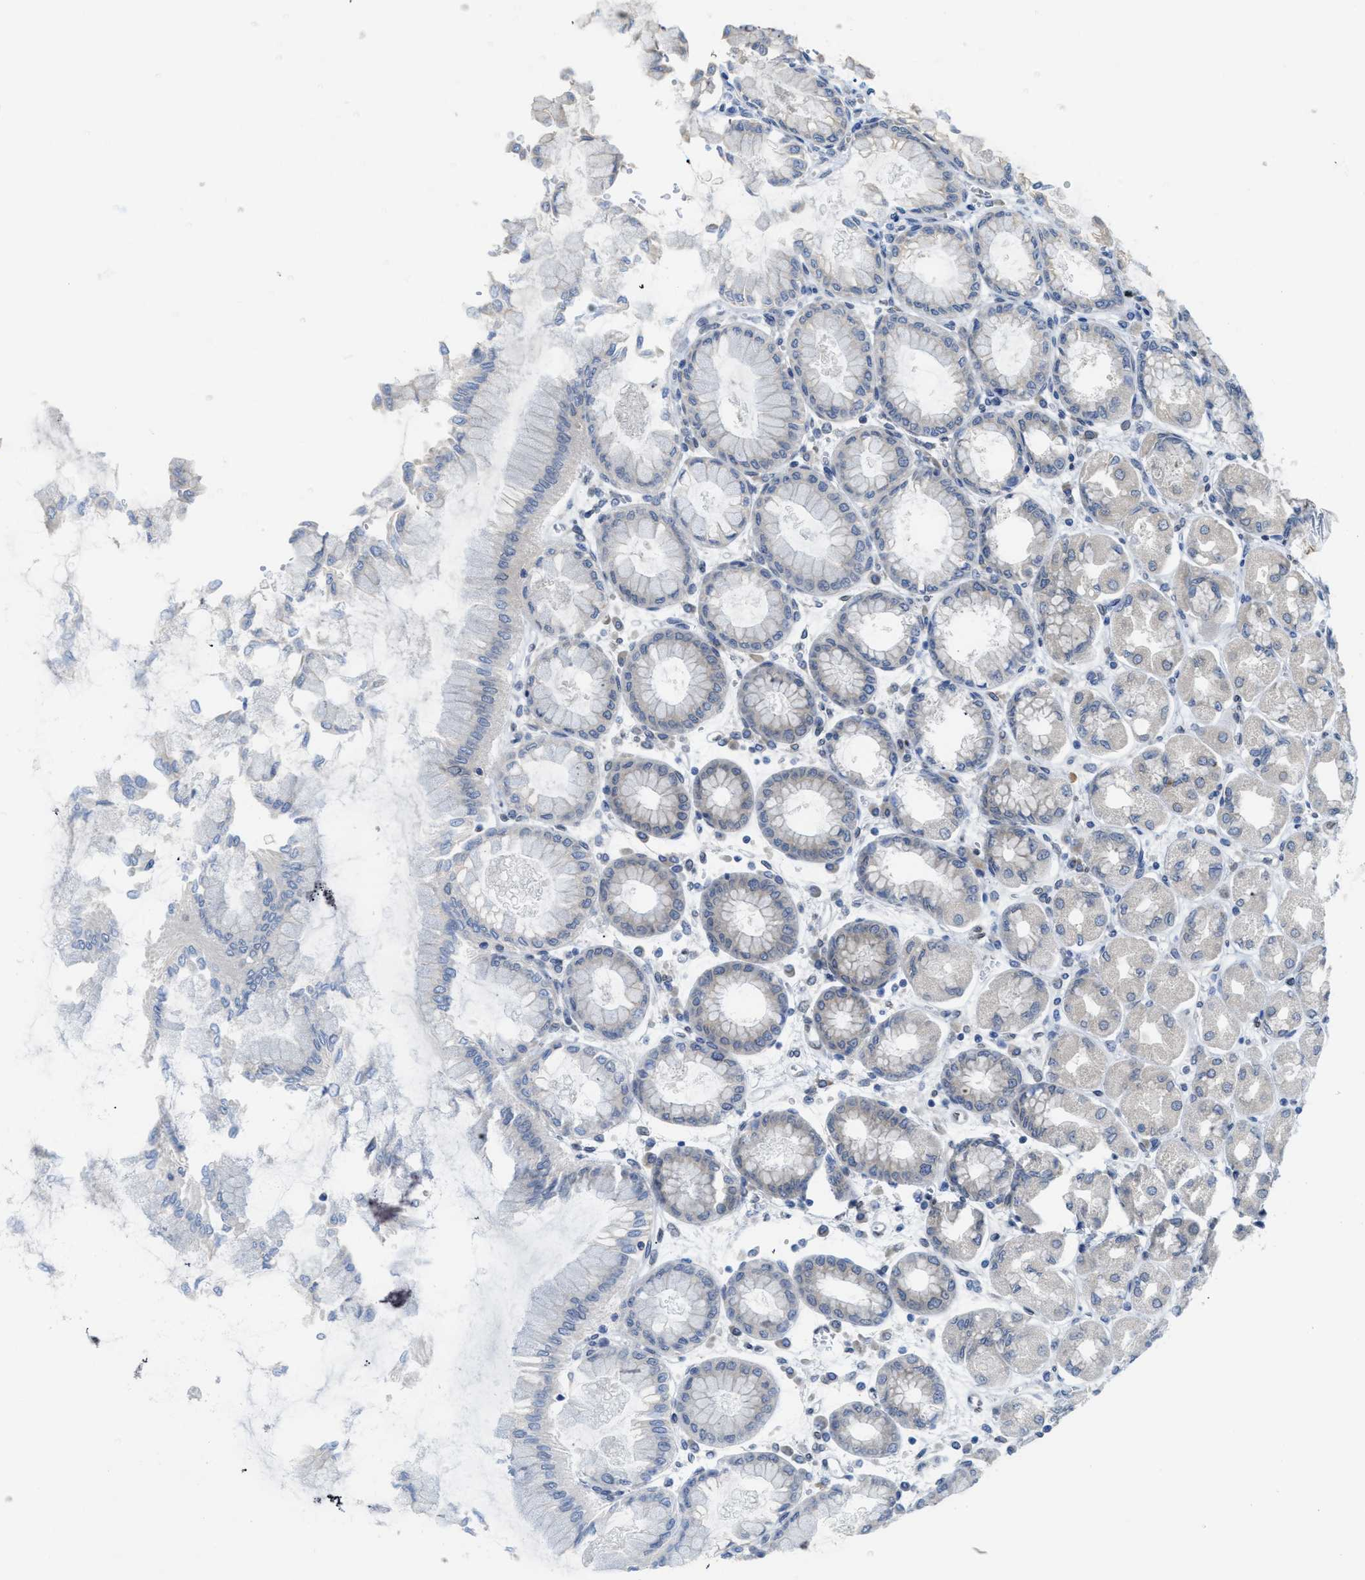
{"staining": {"intensity": "moderate", "quantity": "25%-75%", "location": "cytoplasmic/membranous"}, "tissue": "stomach", "cell_type": "Glandular cells", "image_type": "normal", "snomed": [{"axis": "morphology", "description": "Normal tissue, NOS"}, {"axis": "topography", "description": "Stomach, upper"}], "caption": "Protein expression by IHC reveals moderate cytoplasmic/membranous positivity in about 25%-75% of glandular cells in normal stomach.", "gene": "EIF2AK3", "patient": {"sex": "female", "age": 56}}